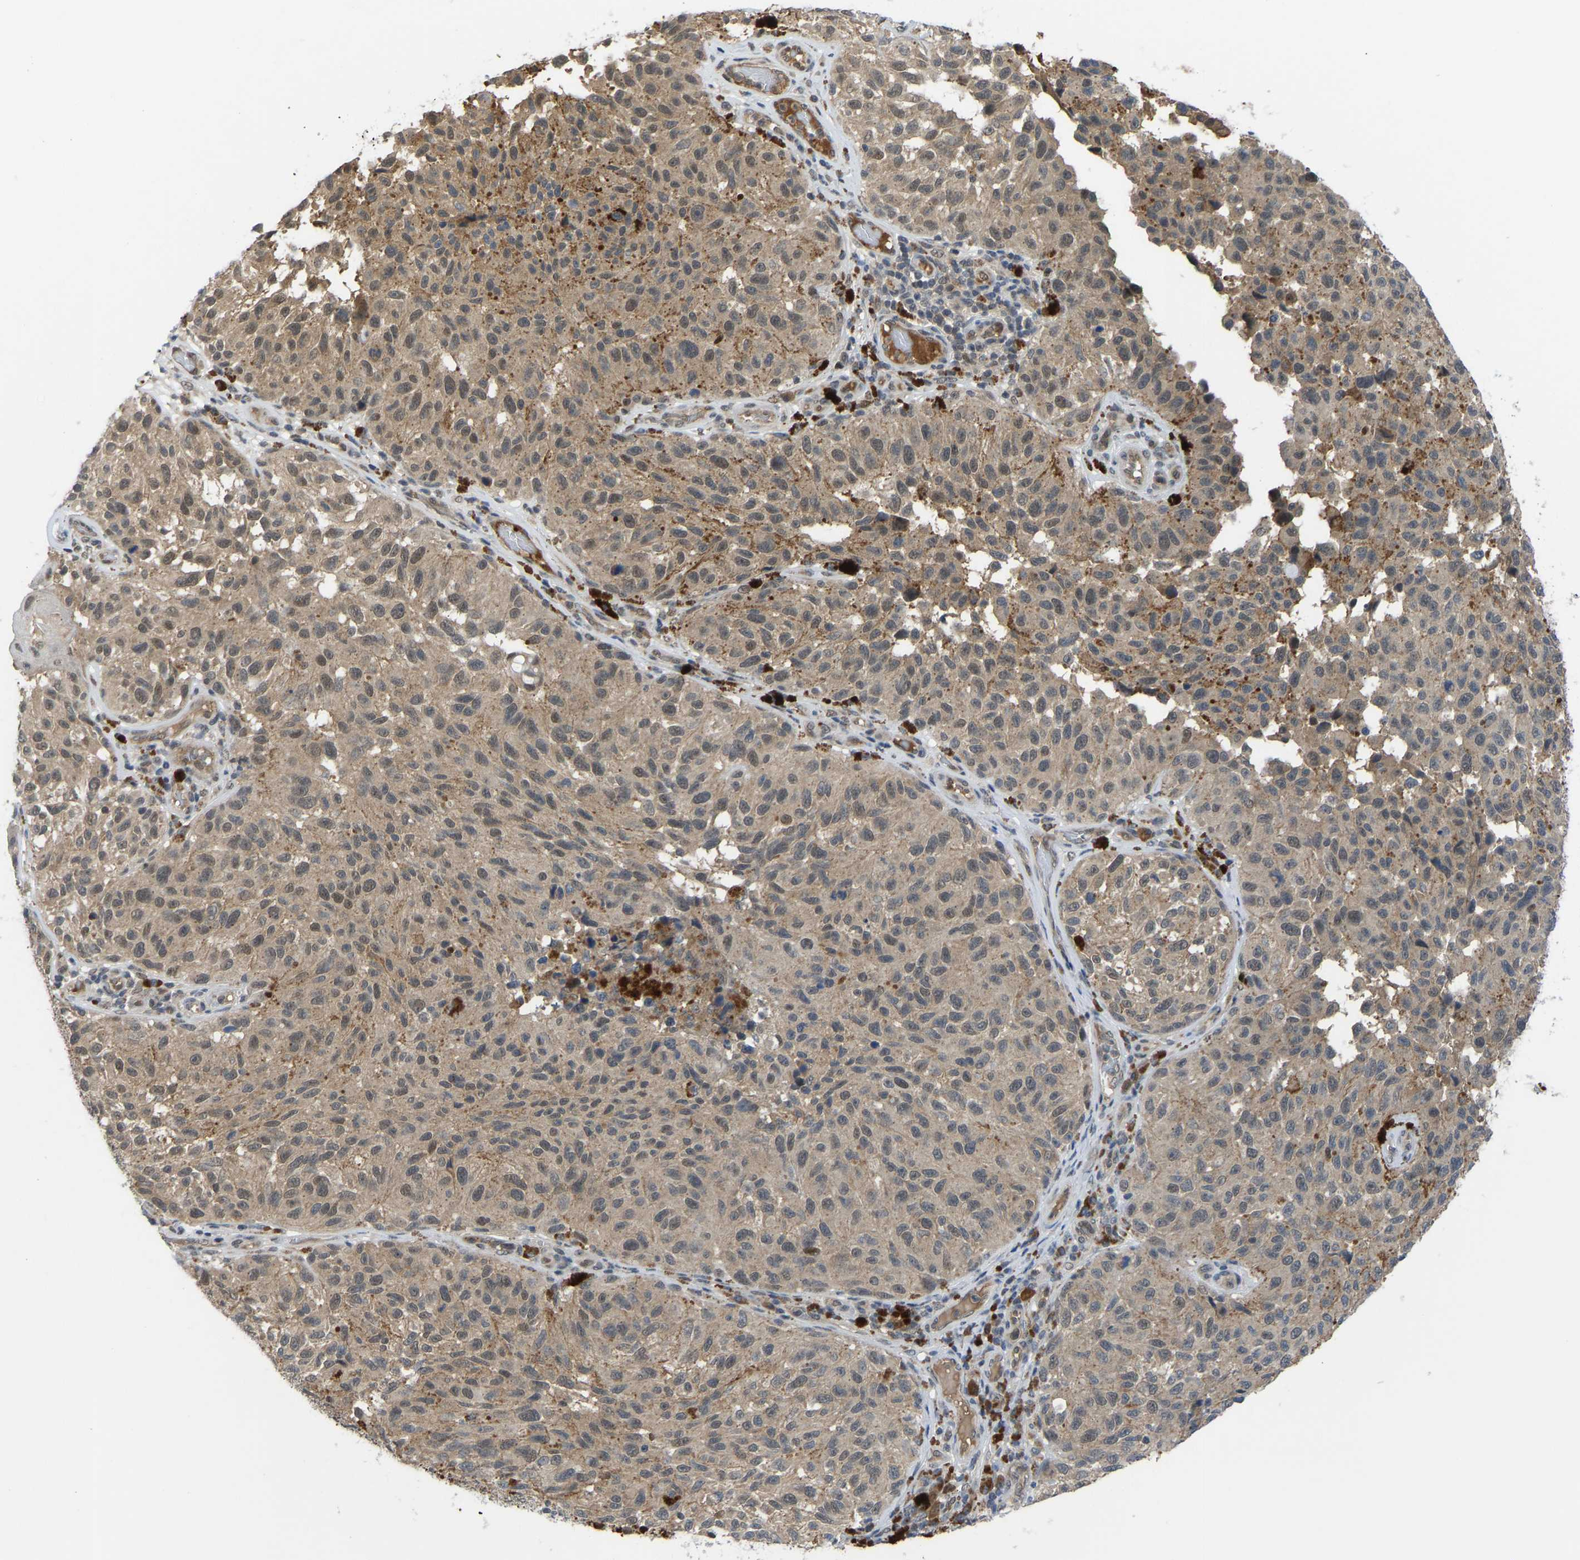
{"staining": {"intensity": "weak", "quantity": ">75%", "location": "cytoplasmic/membranous"}, "tissue": "melanoma", "cell_type": "Tumor cells", "image_type": "cancer", "snomed": [{"axis": "morphology", "description": "Malignant melanoma, NOS"}, {"axis": "topography", "description": "Skin"}], "caption": "About >75% of tumor cells in melanoma reveal weak cytoplasmic/membranous protein staining as visualized by brown immunohistochemical staining.", "gene": "ZNF251", "patient": {"sex": "female", "age": 73}}